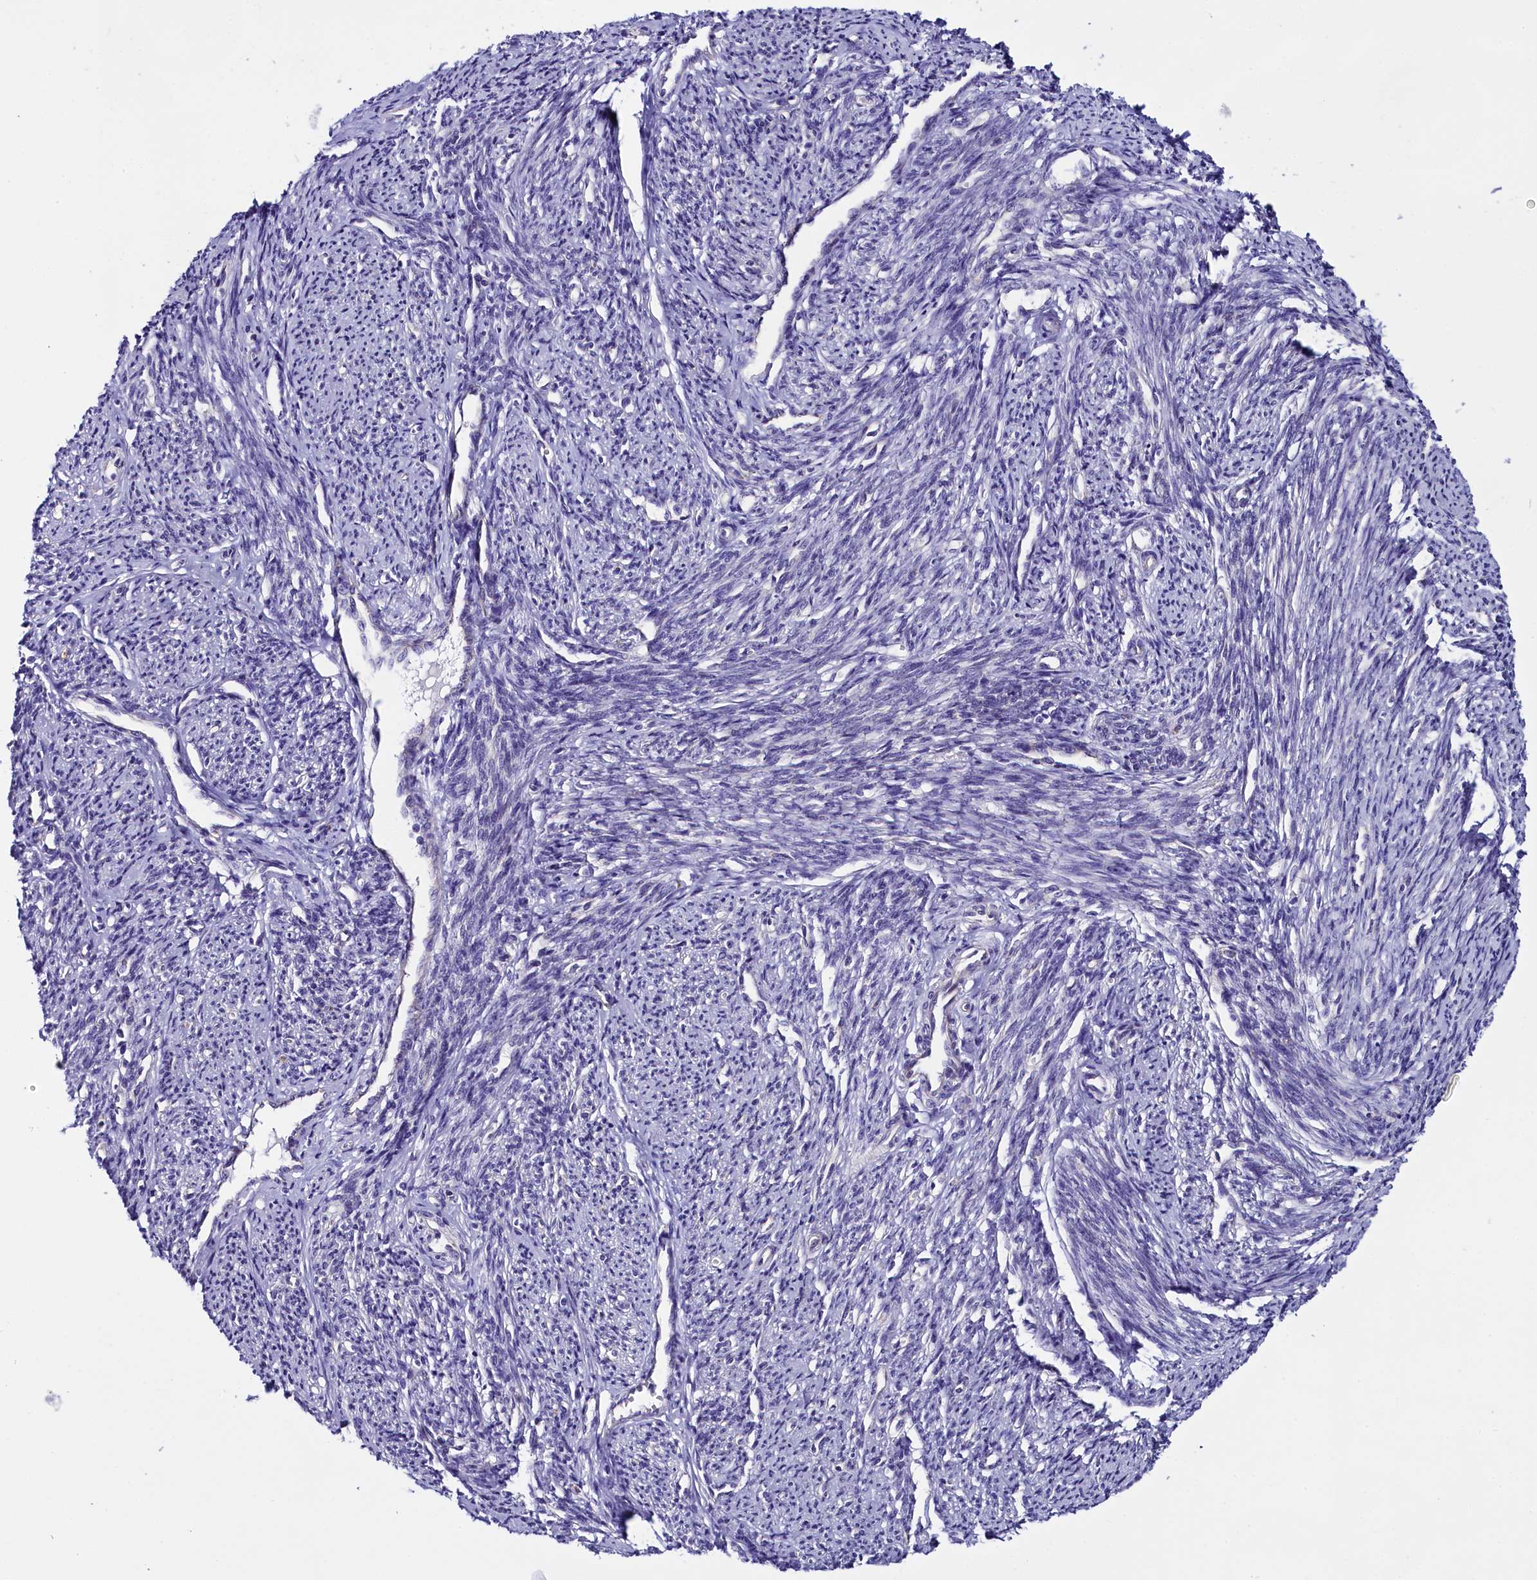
{"staining": {"intensity": "negative", "quantity": "none", "location": "none"}, "tissue": "smooth muscle", "cell_type": "Smooth muscle cells", "image_type": "normal", "snomed": [{"axis": "morphology", "description": "Normal tissue, NOS"}, {"axis": "topography", "description": "Smooth muscle"}, {"axis": "topography", "description": "Uterus"}], "caption": "Normal smooth muscle was stained to show a protein in brown. There is no significant expression in smooth muscle cells.", "gene": "UACA", "patient": {"sex": "female", "age": 59}}